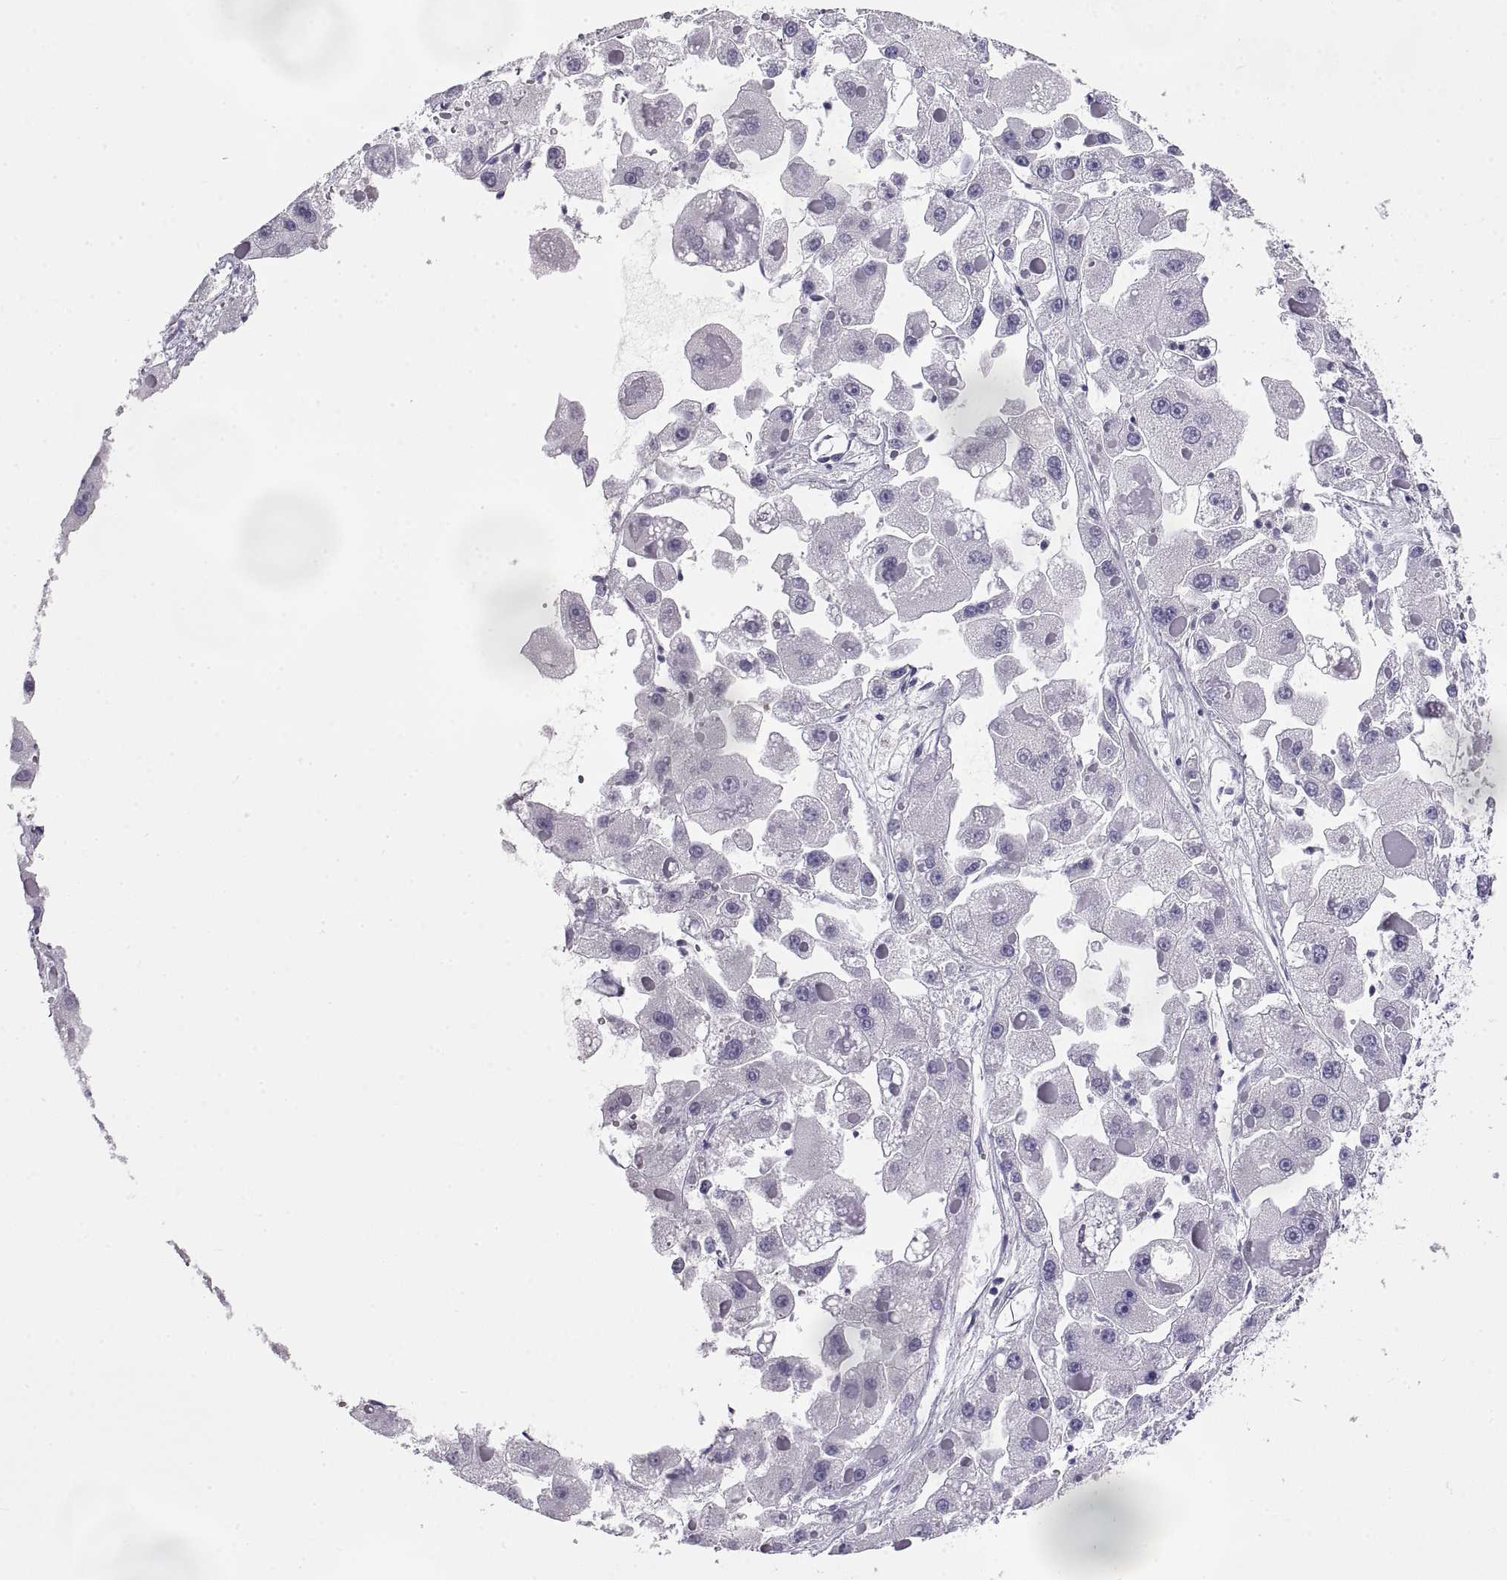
{"staining": {"intensity": "negative", "quantity": "none", "location": "none"}, "tissue": "liver cancer", "cell_type": "Tumor cells", "image_type": "cancer", "snomed": [{"axis": "morphology", "description": "Carcinoma, Hepatocellular, NOS"}, {"axis": "topography", "description": "Liver"}], "caption": "Liver cancer (hepatocellular carcinoma) was stained to show a protein in brown. There is no significant positivity in tumor cells.", "gene": "RLBP1", "patient": {"sex": "female", "age": 73}}